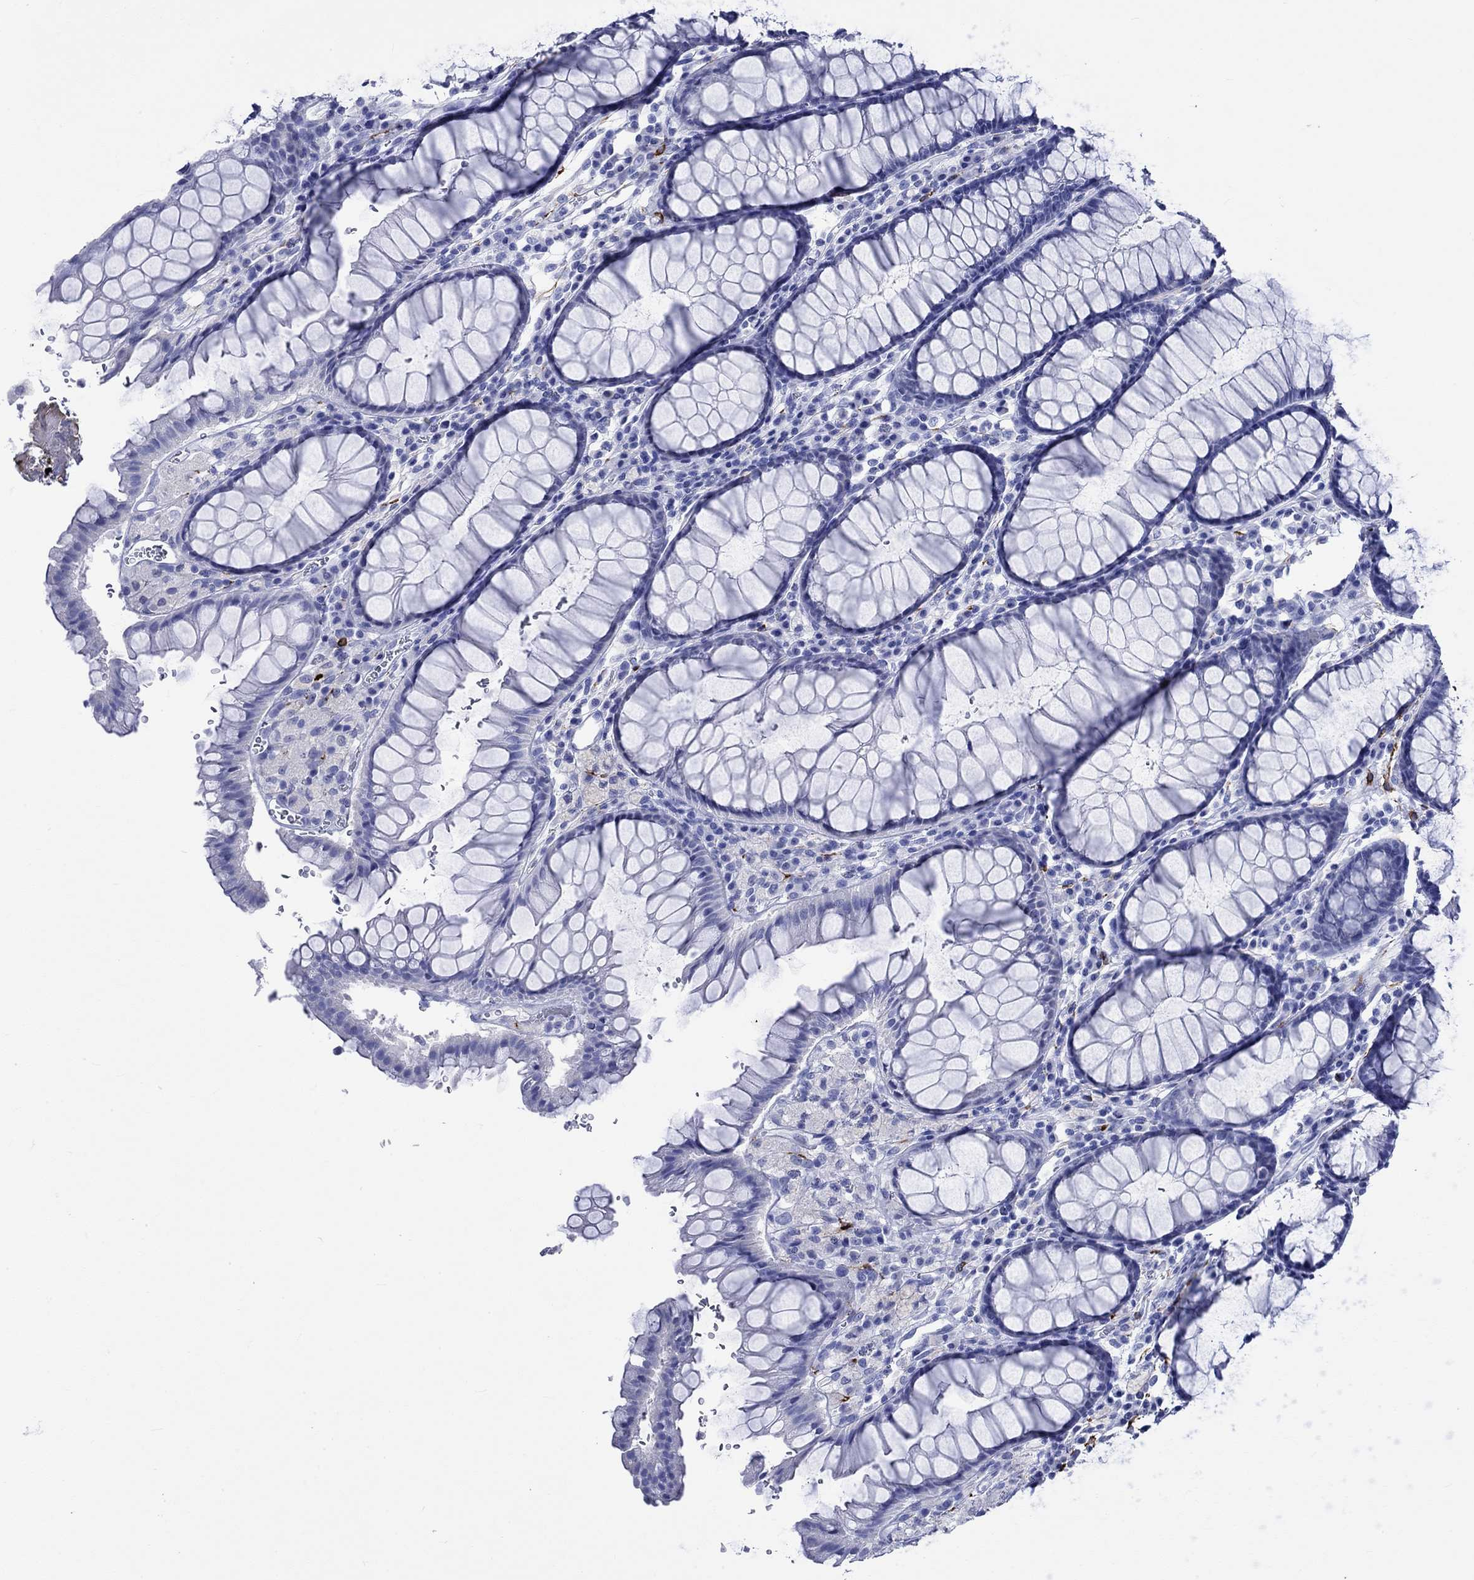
{"staining": {"intensity": "negative", "quantity": "none", "location": "none"}, "tissue": "rectum", "cell_type": "Glandular cells", "image_type": "normal", "snomed": [{"axis": "morphology", "description": "Normal tissue, NOS"}, {"axis": "topography", "description": "Rectum"}], "caption": "Immunohistochemistry histopathology image of benign rectum stained for a protein (brown), which reveals no positivity in glandular cells.", "gene": "CRYAB", "patient": {"sex": "female", "age": 68}}